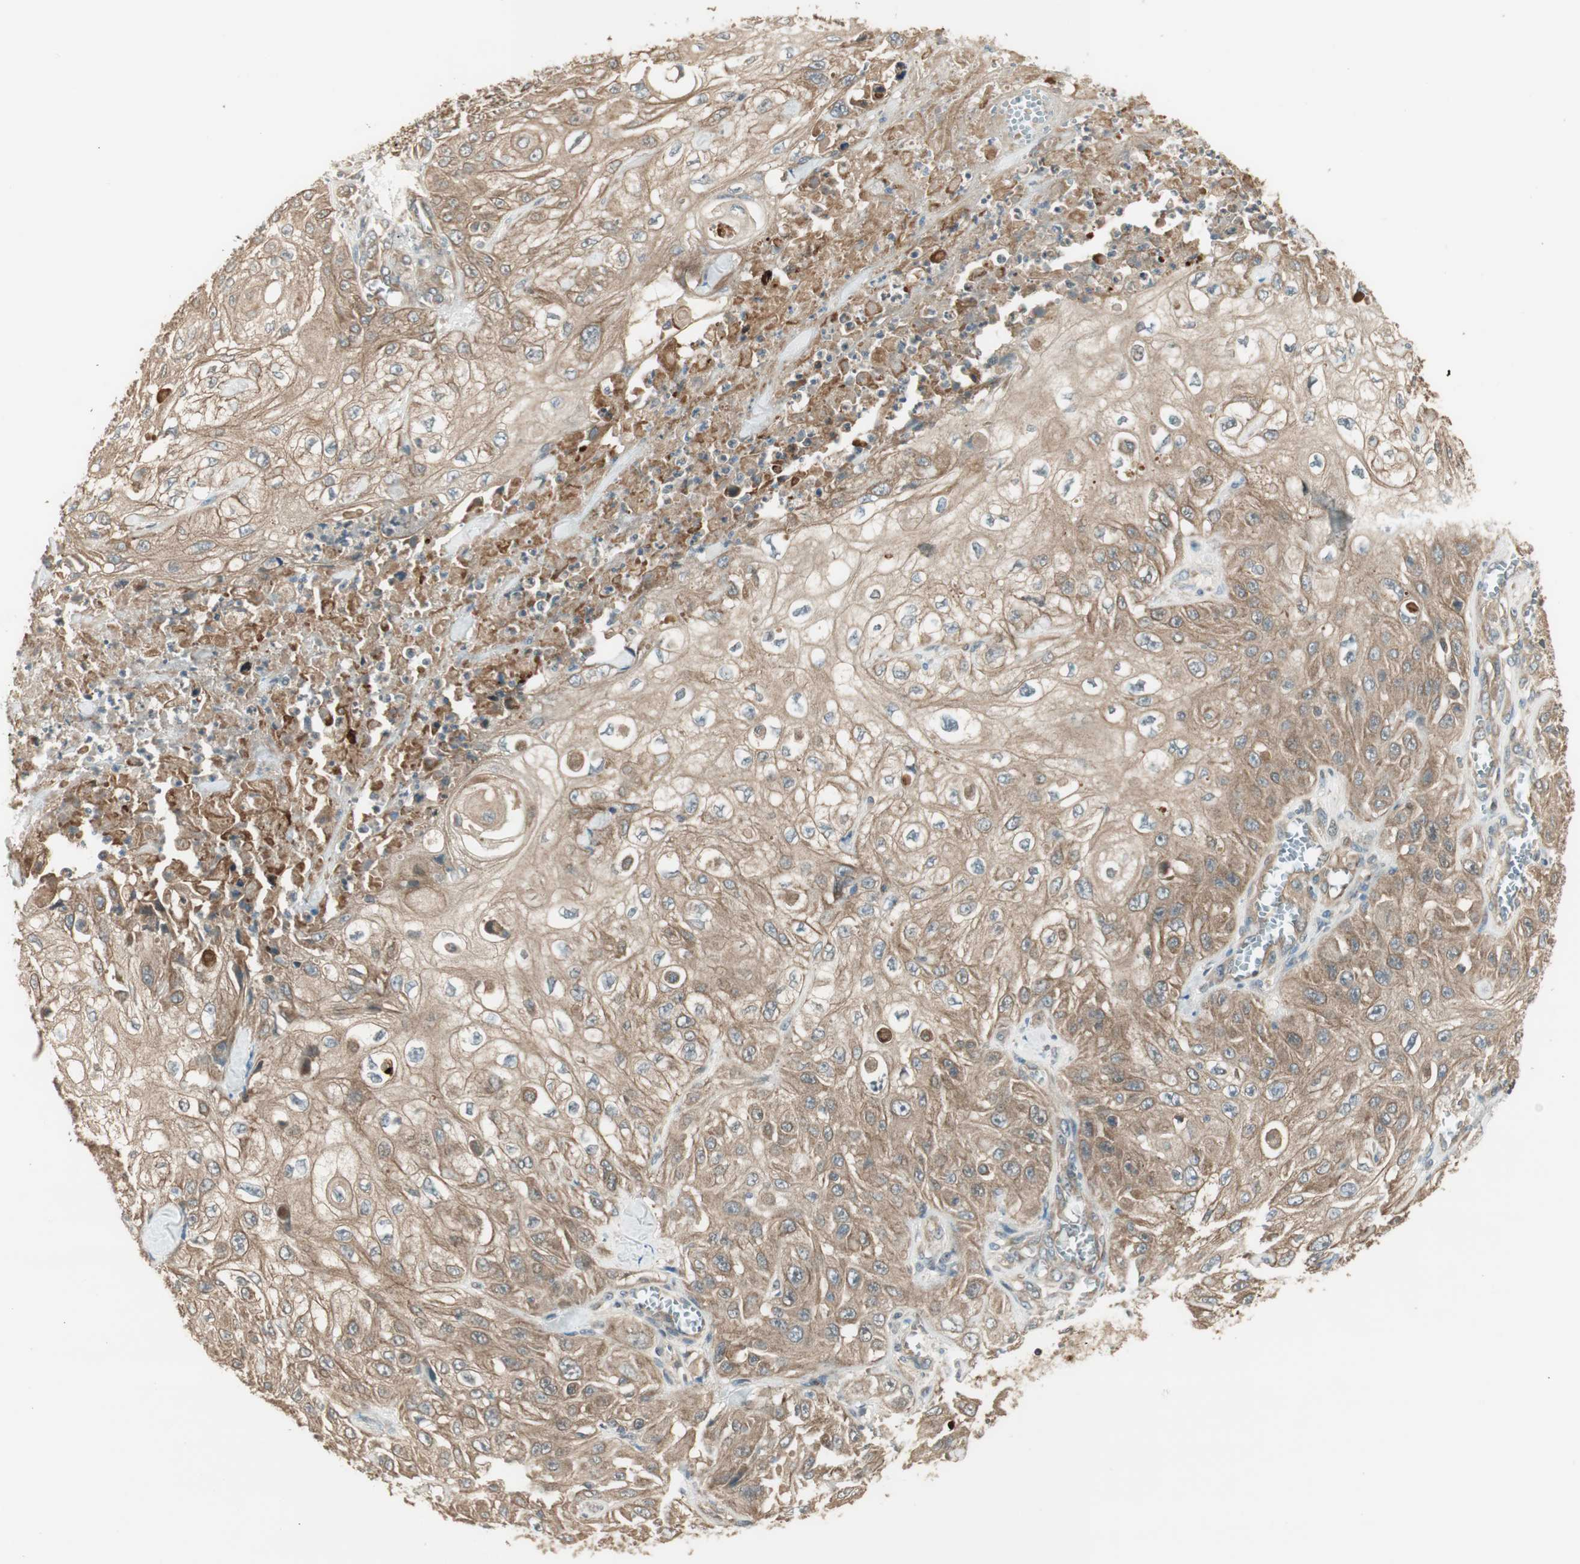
{"staining": {"intensity": "moderate", "quantity": ">75%", "location": "cytoplasmic/membranous"}, "tissue": "skin cancer", "cell_type": "Tumor cells", "image_type": "cancer", "snomed": [{"axis": "morphology", "description": "Squamous cell carcinoma, NOS"}, {"axis": "morphology", "description": "Squamous cell carcinoma, metastatic, NOS"}, {"axis": "topography", "description": "Skin"}, {"axis": "topography", "description": "Lymph node"}], "caption": "A high-resolution photomicrograph shows immunohistochemistry (IHC) staining of skin cancer, which exhibits moderate cytoplasmic/membranous staining in approximately >75% of tumor cells. (Brightfield microscopy of DAB IHC at high magnification).", "gene": "PFDN5", "patient": {"sex": "male", "age": 75}}